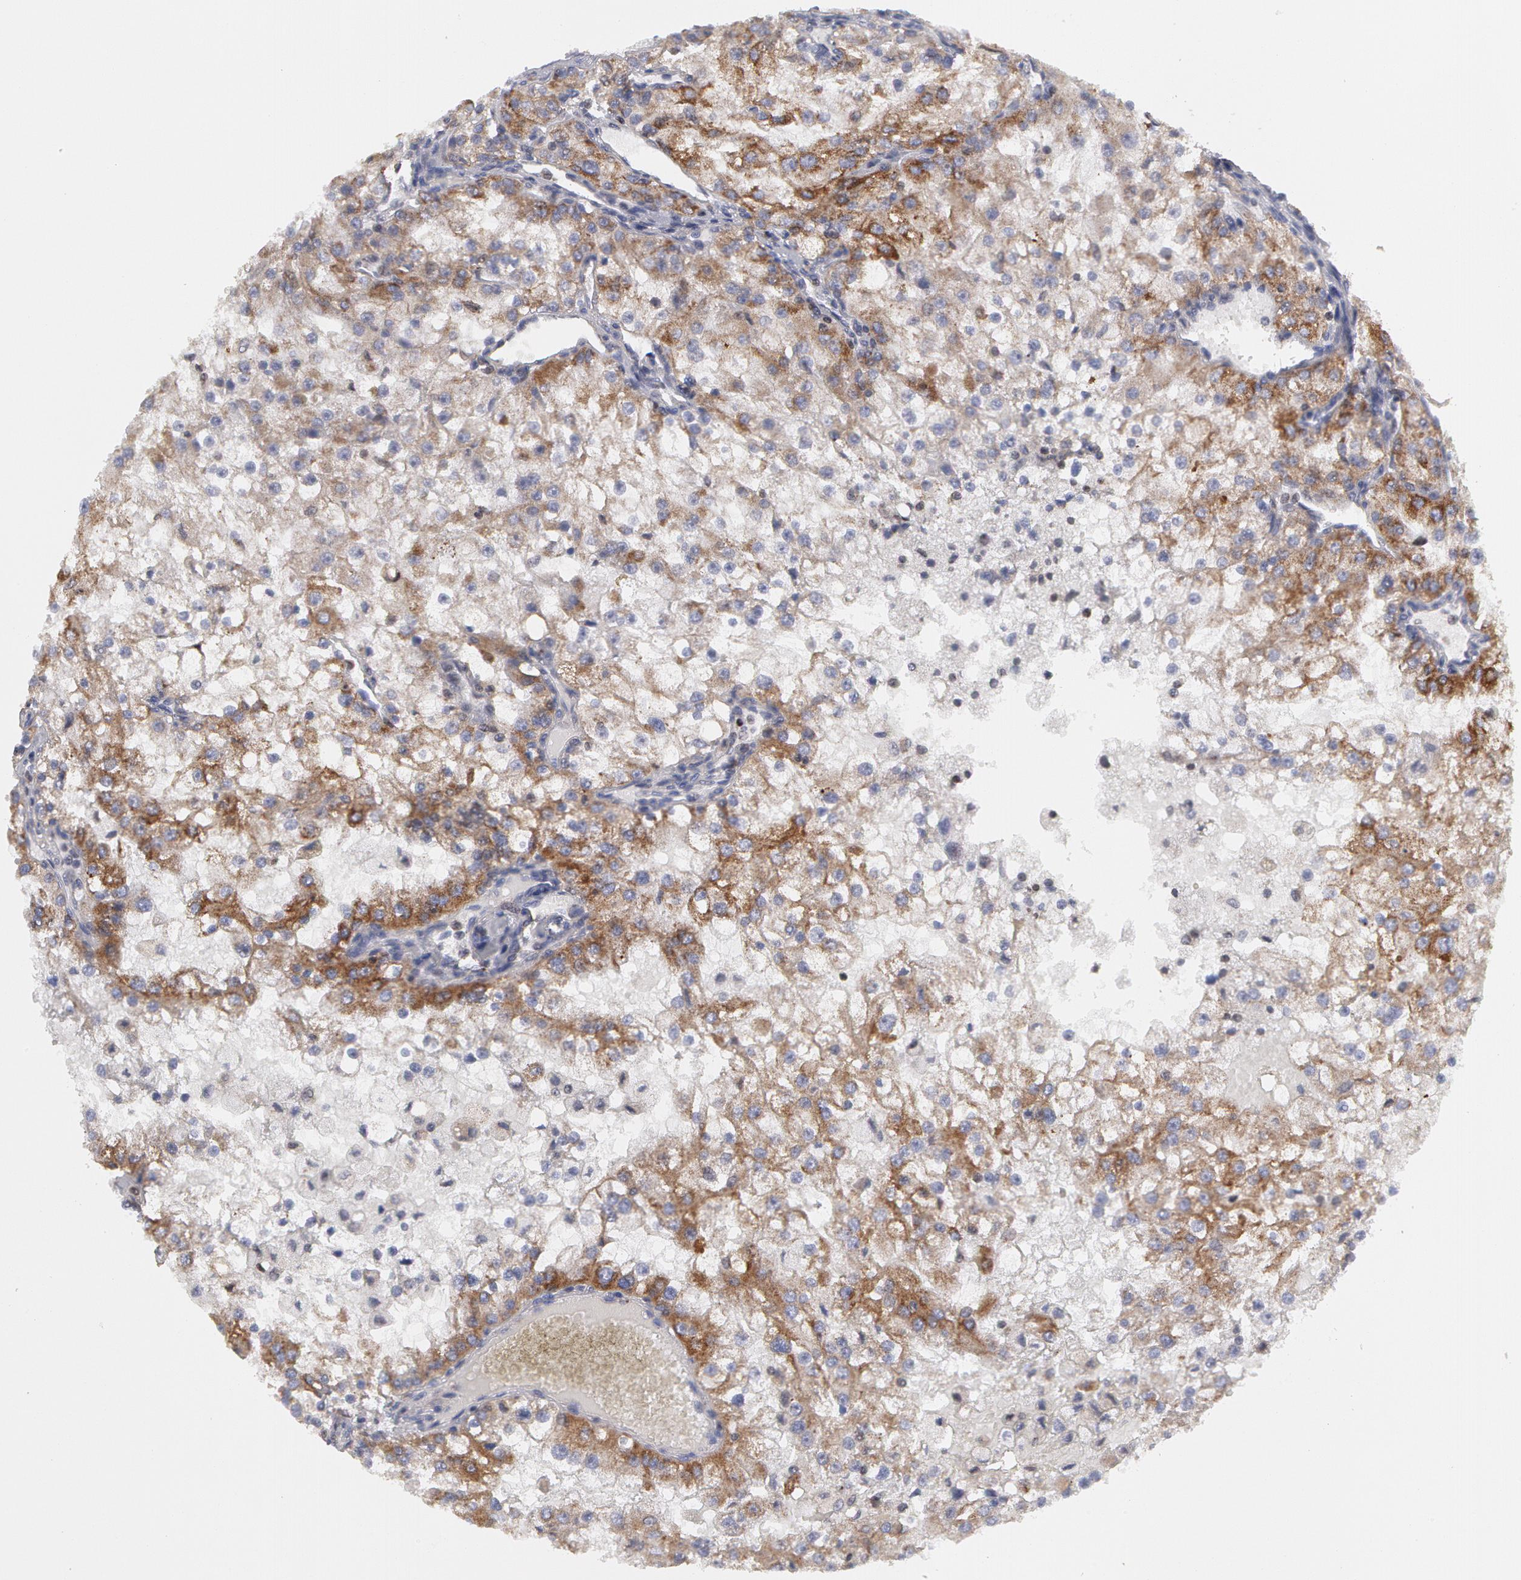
{"staining": {"intensity": "moderate", "quantity": "25%-75%", "location": "cytoplasmic/membranous"}, "tissue": "renal cancer", "cell_type": "Tumor cells", "image_type": "cancer", "snomed": [{"axis": "morphology", "description": "Adenocarcinoma, NOS"}, {"axis": "topography", "description": "Kidney"}], "caption": "This is an image of immunohistochemistry (IHC) staining of renal cancer, which shows moderate staining in the cytoplasmic/membranous of tumor cells.", "gene": "ERBB2", "patient": {"sex": "female", "age": 74}}